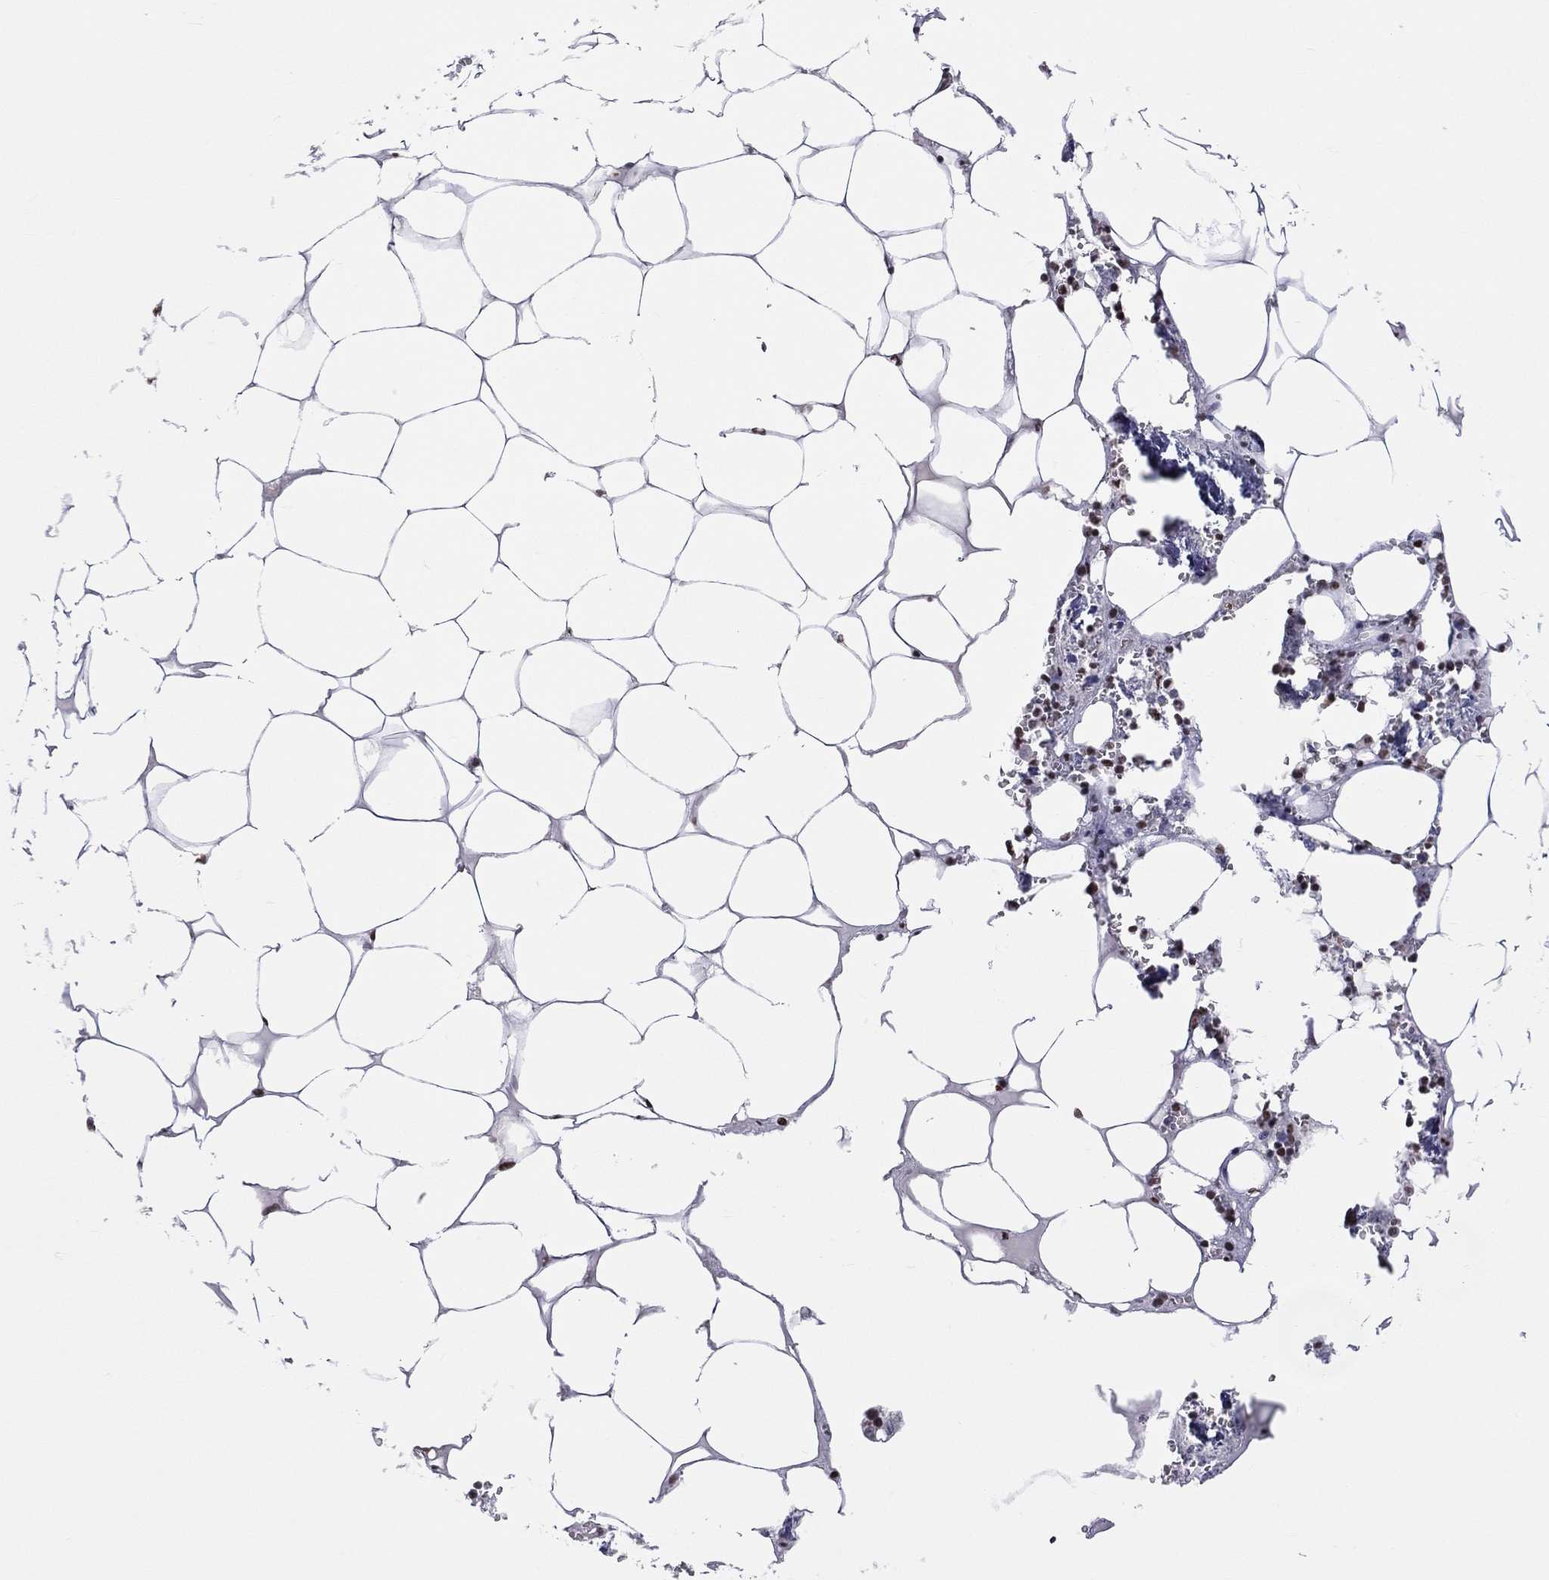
{"staining": {"intensity": "moderate", "quantity": "25%-75%", "location": "nuclear"}, "tissue": "bone marrow", "cell_type": "Hematopoietic cells", "image_type": "normal", "snomed": [{"axis": "morphology", "description": "Normal tissue, NOS"}, {"axis": "topography", "description": "Bone marrow"}], "caption": "A histopathology image showing moderate nuclear positivity in approximately 25%-75% of hematopoietic cells in benign bone marrow, as visualized by brown immunohistochemical staining.", "gene": "ZNF7", "patient": {"sex": "male", "age": 54}}